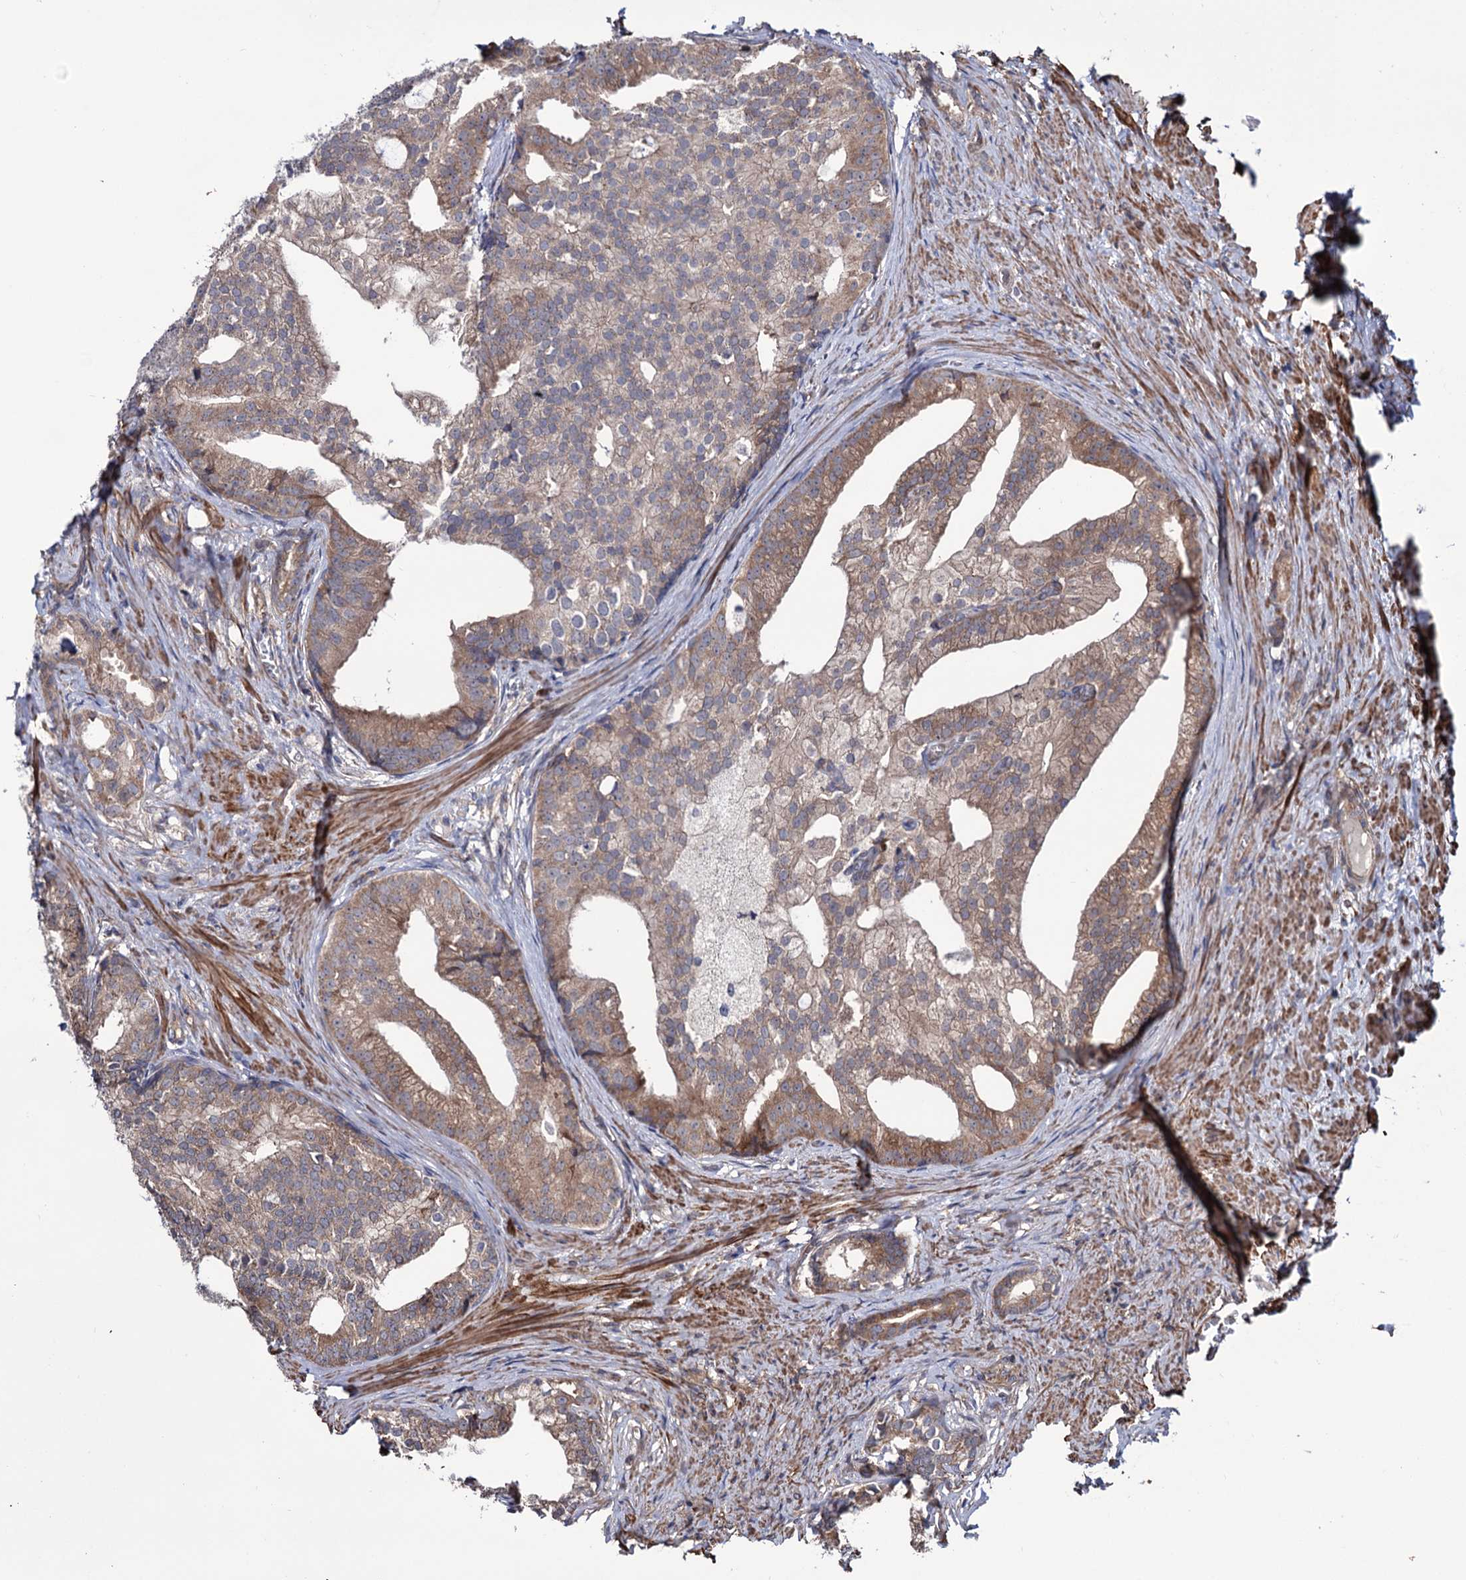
{"staining": {"intensity": "moderate", "quantity": "<25%", "location": "cytoplasmic/membranous"}, "tissue": "prostate cancer", "cell_type": "Tumor cells", "image_type": "cancer", "snomed": [{"axis": "morphology", "description": "Adenocarcinoma, Low grade"}, {"axis": "topography", "description": "Prostate"}], "caption": "Moderate cytoplasmic/membranous positivity is present in approximately <25% of tumor cells in prostate cancer. The staining was performed using DAB (3,3'-diaminobenzidine), with brown indicating positive protein expression. Nuclei are stained blue with hematoxylin.", "gene": "FERMT2", "patient": {"sex": "male", "age": 71}}